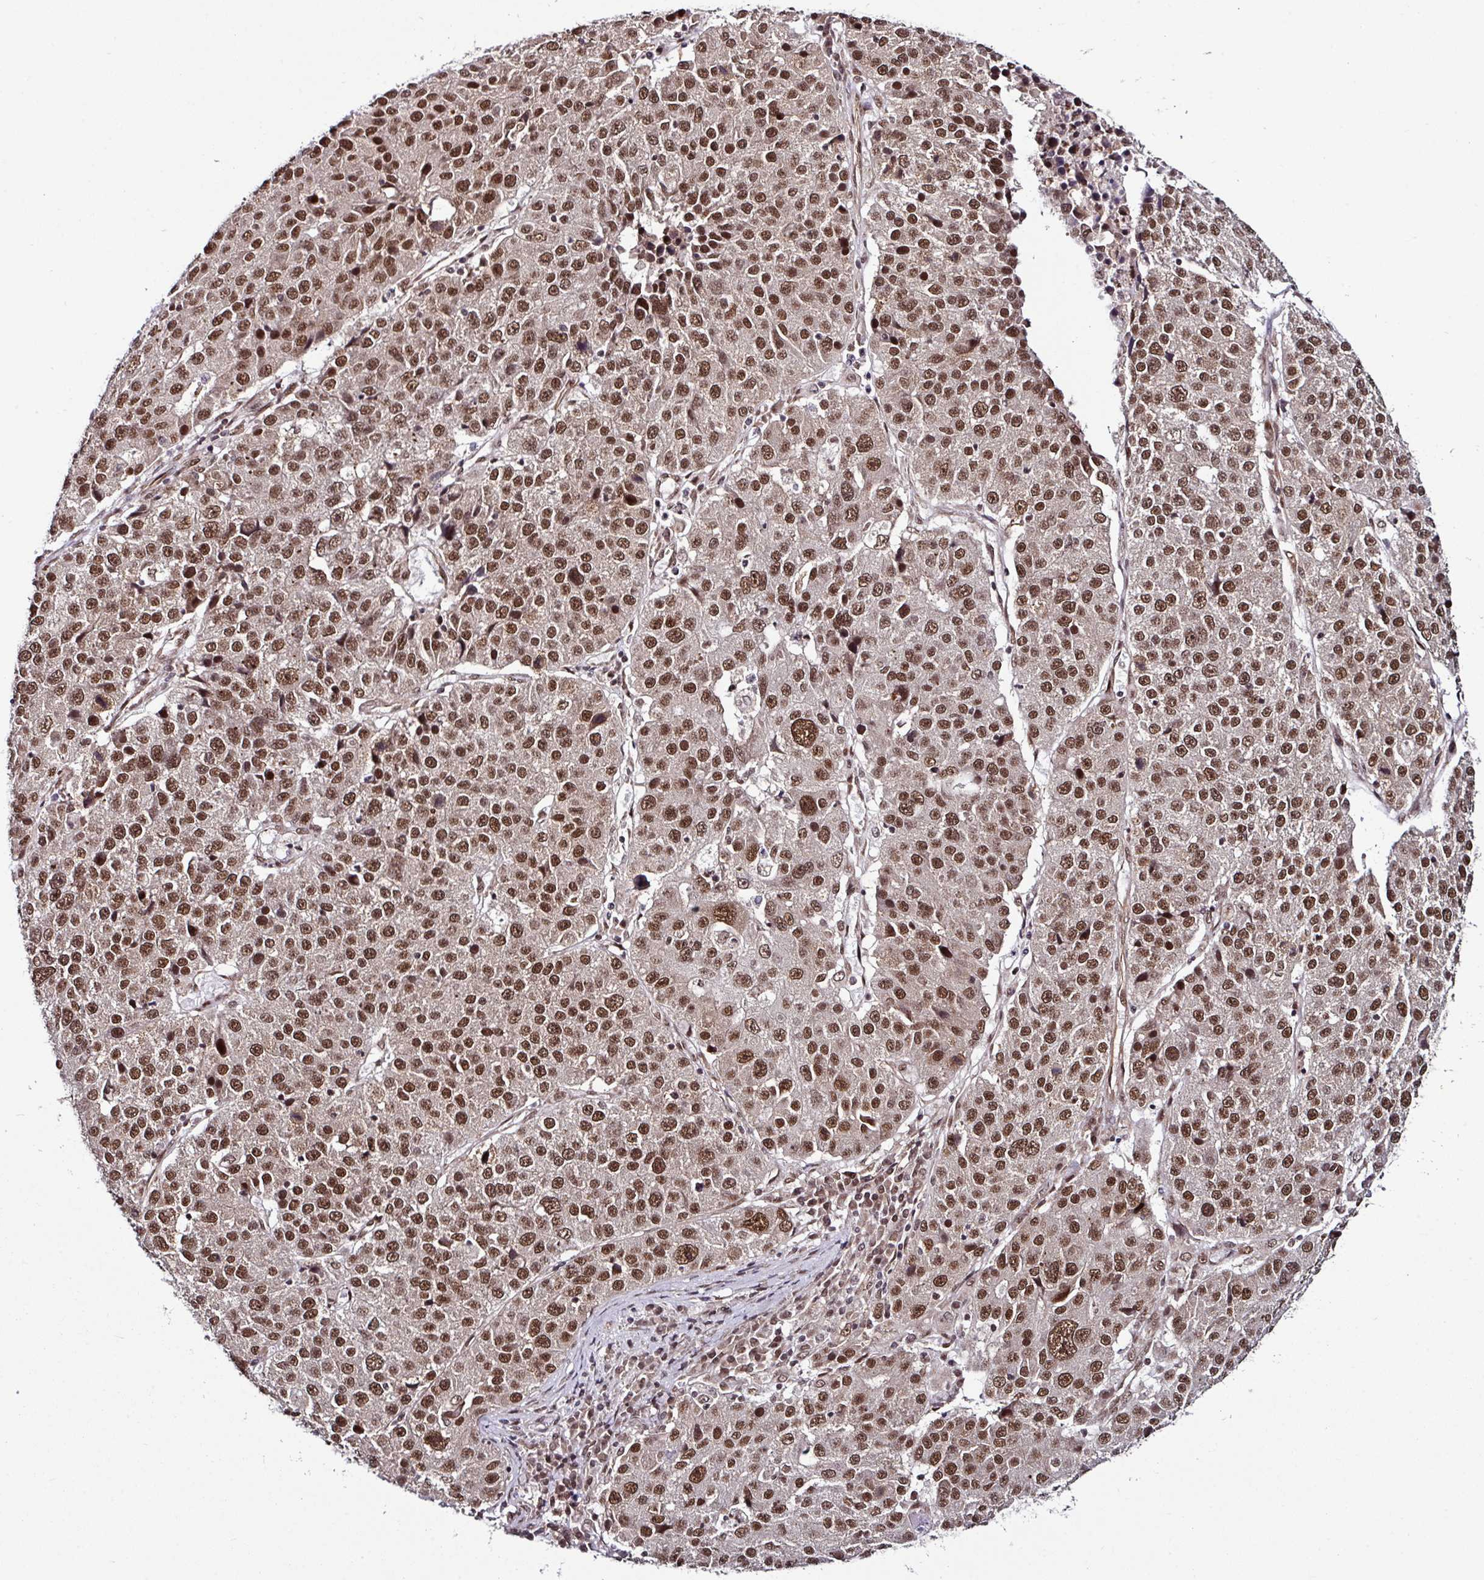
{"staining": {"intensity": "moderate", "quantity": ">75%", "location": "nuclear"}, "tissue": "stomach cancer", "cell_type": "Tumor cells", "image_type": "cancer", "snomed": [{"axis": "morphology", "description": "Adenocarcinoma, NOS"}, {"axis": "topography", "description": "Stomach"}], "caption": "IHC (DAB (3,3'-diaminobenzidine)) staining of stomach cancer (adenocarcinoma) reveals moderate nuclear protein positivity in approximately >75% of tumor cells. The protein of interest is shown in brown color, while the nuclei are stained blue.", "gene": "MORF4L2", "patient": {"sex": "male", "age": 71}}